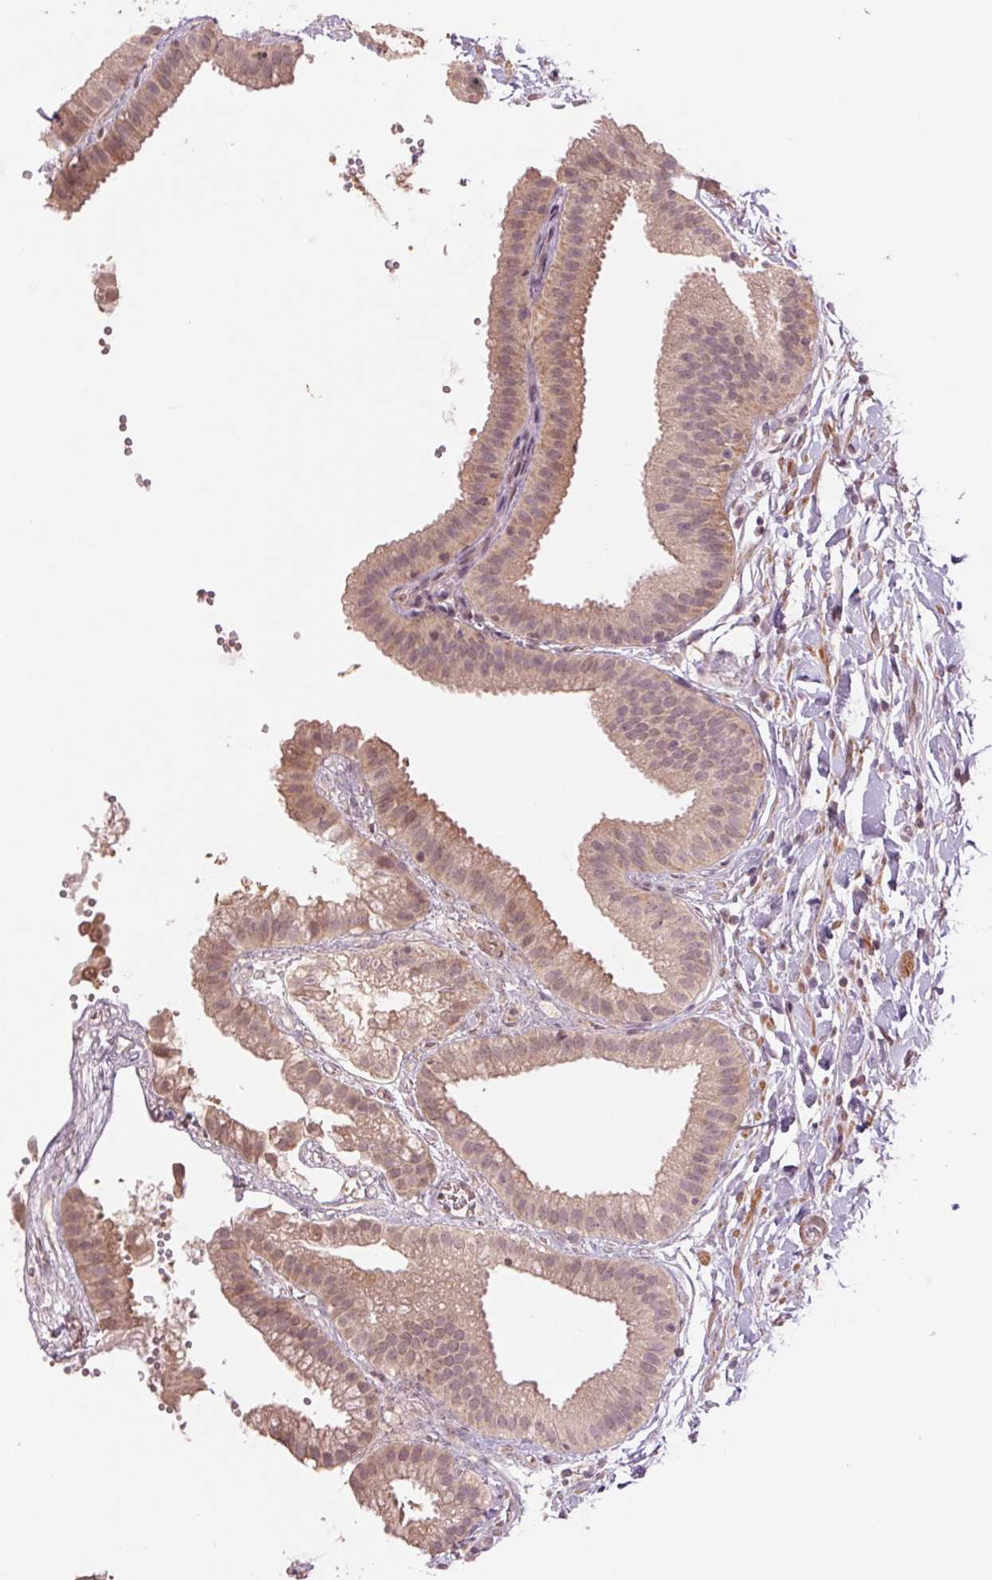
{"staining": {"intensity": "weak", "quantity": "25%-75%", "location": "cytoplasmic/membranous"}, "tissue": "gallbladder", "cell_type": "Glandular cells", "image_type": "normal", "snomed": [{"axis": "morphology", "description": "Normal tissue, NOS"}, {"axis": "topography", "description": "Gallbladder"}], "caption": "Protein expression analysis of benign gallbladder reveals weak cytoplasmic/membranous staining in about 25%-75% of glandular cells. The staining was performed using DAB, with brown indicating positive protein expression. Nuclei are stained blue with hematoxylin.", "gene": "PPIAL4A", "patient": {"sex": "female", "age": 63}}